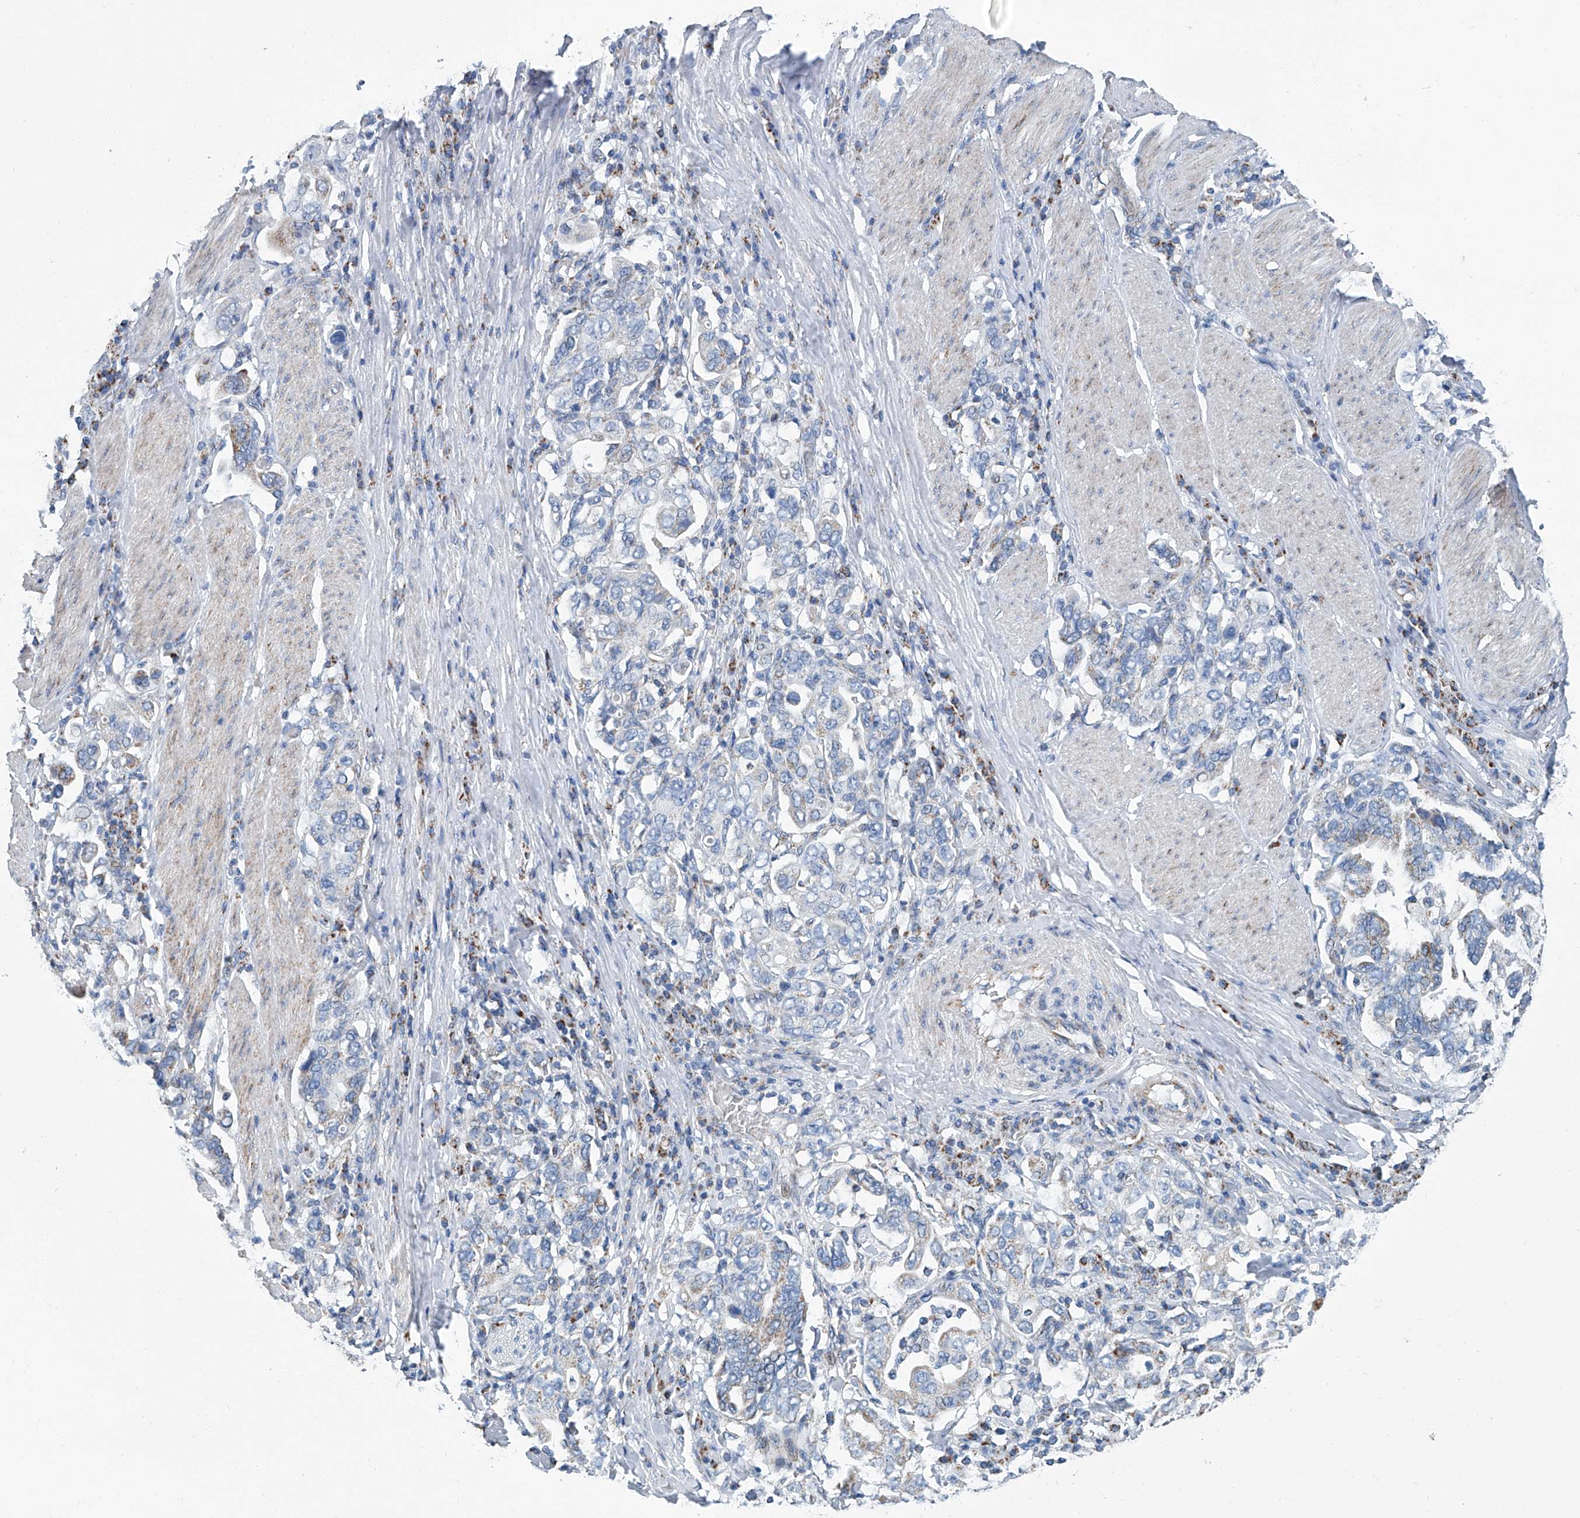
{"staining": {"intensity": "negative", "quantity": "none", "location": "none"}, "tissue": "stomach cancer", "cell_type": "Tumor cells", "image_type": "cancer", "snomed": [{"axis": "morphology", "description": "Adenocarcinoma, NOS"}, {"axis": "topography", "description": "Stomach, upper"}], "caption": "High magnification brightfield microscopy of stomach cancer (adenocarcinoma) stained with DAB (3,3'-diaminobenzidine) (brown) and counterstained with hematoxylin (blue): tumor cells show no significant positivity. (DAB (3,3'-diaminobenzidine) immunohistochemistry (IHC) visualized using brightfield microscopy, high magnification).", "gene": "MT-ND1", "patient": {"sex": "male", "age": 62}}